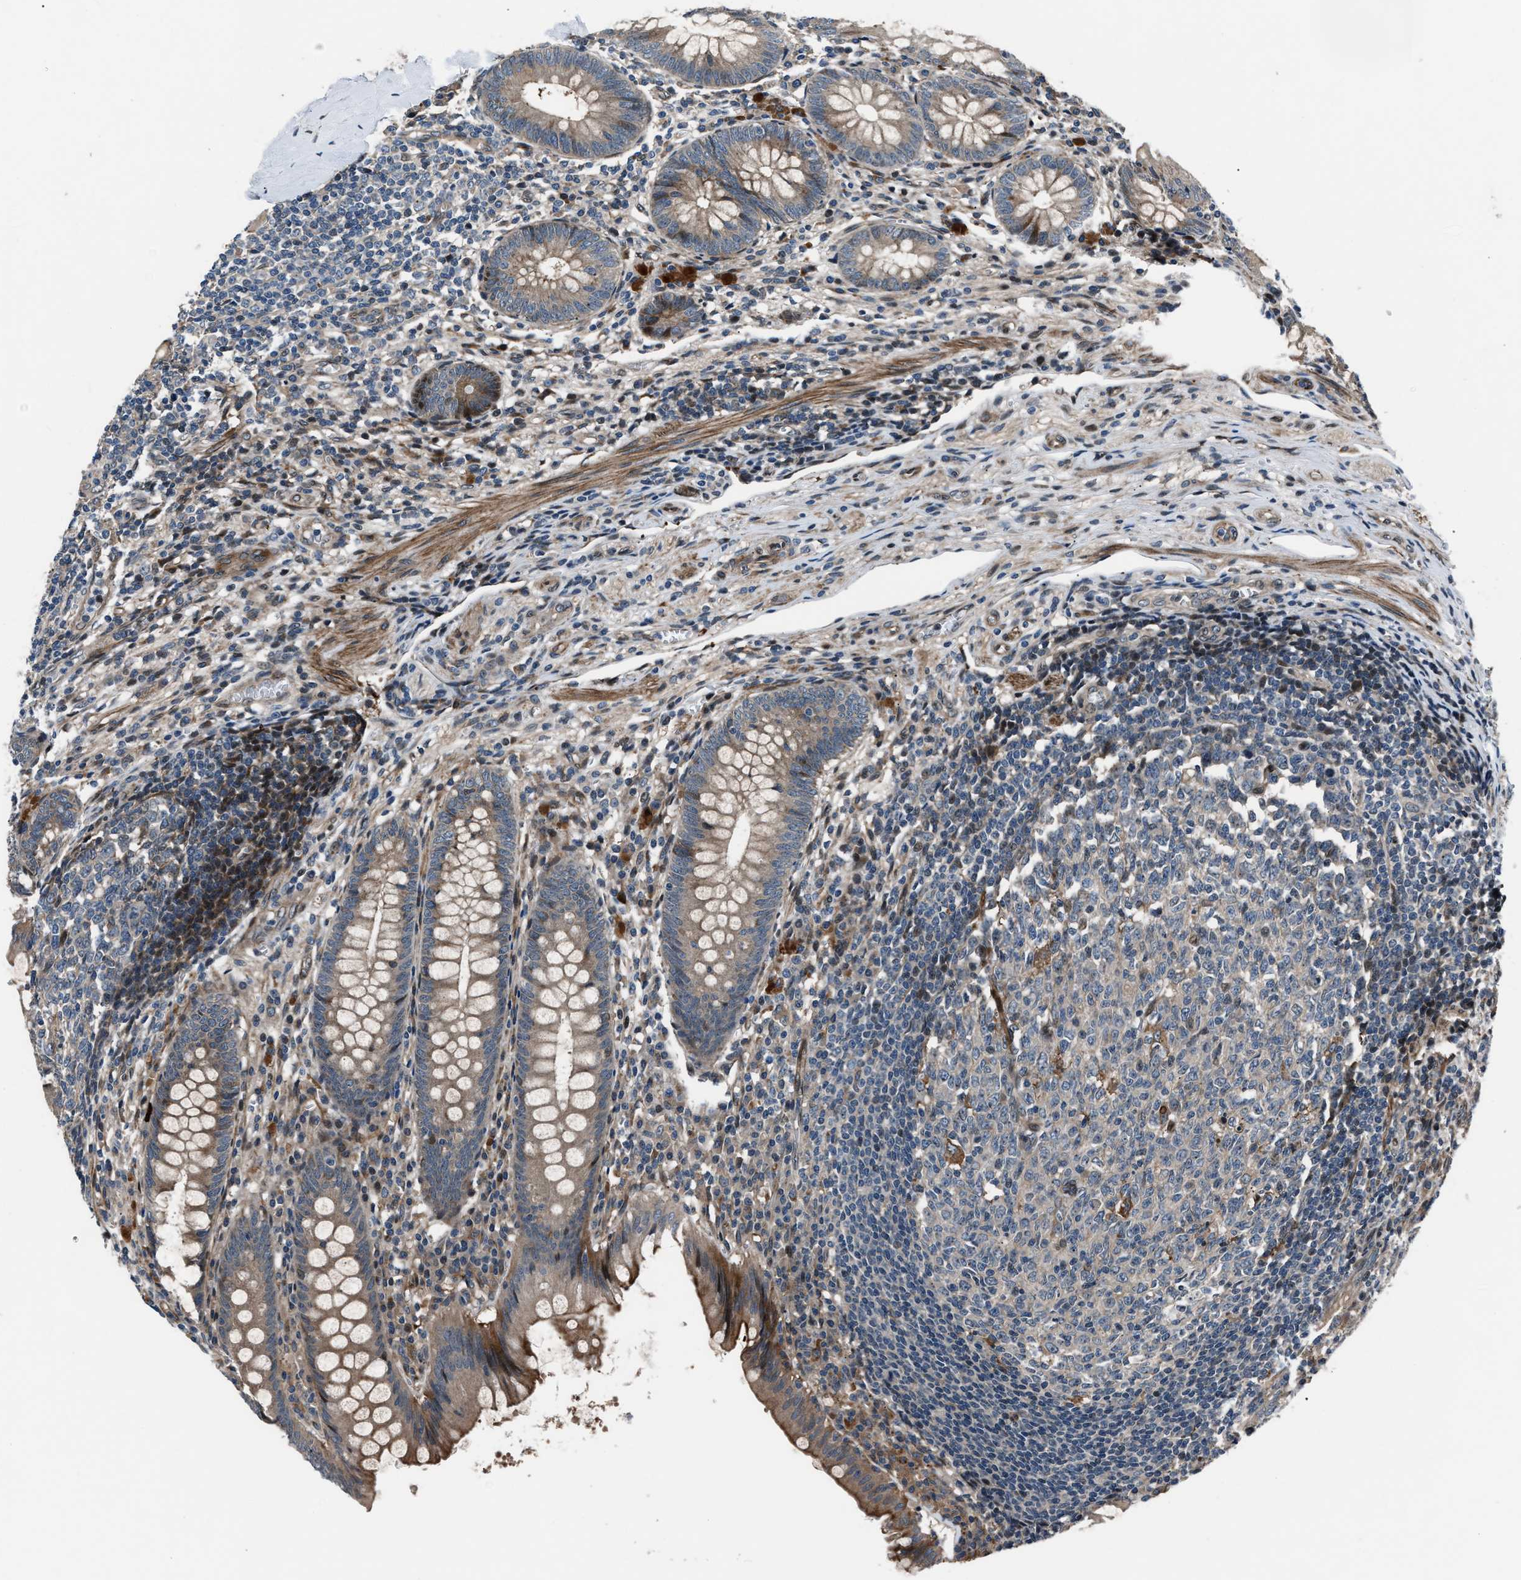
{"staining": {"intensity": "moderate", "quantity": ">75%", "location": "cytoplasmic/membranous"}, "tissue": "appendix", "cell_type": "Glandular cells", "image_type": "normal", "snomed": [{"axis": "morphology", "description": "Normal tissue, NOS"}, {"axis": "topography", "description": "Appendix"}], "caption": "Normal appendix was stained to show a protein in brown. There is medium levels of moderate cytoplasmic/membranous expression in about >75% of glandular cells. (IHC, brightfield microscopy, high magnification).", "gene": "DYNC2I1", "patient": {"sex": "male", "age": 56}}